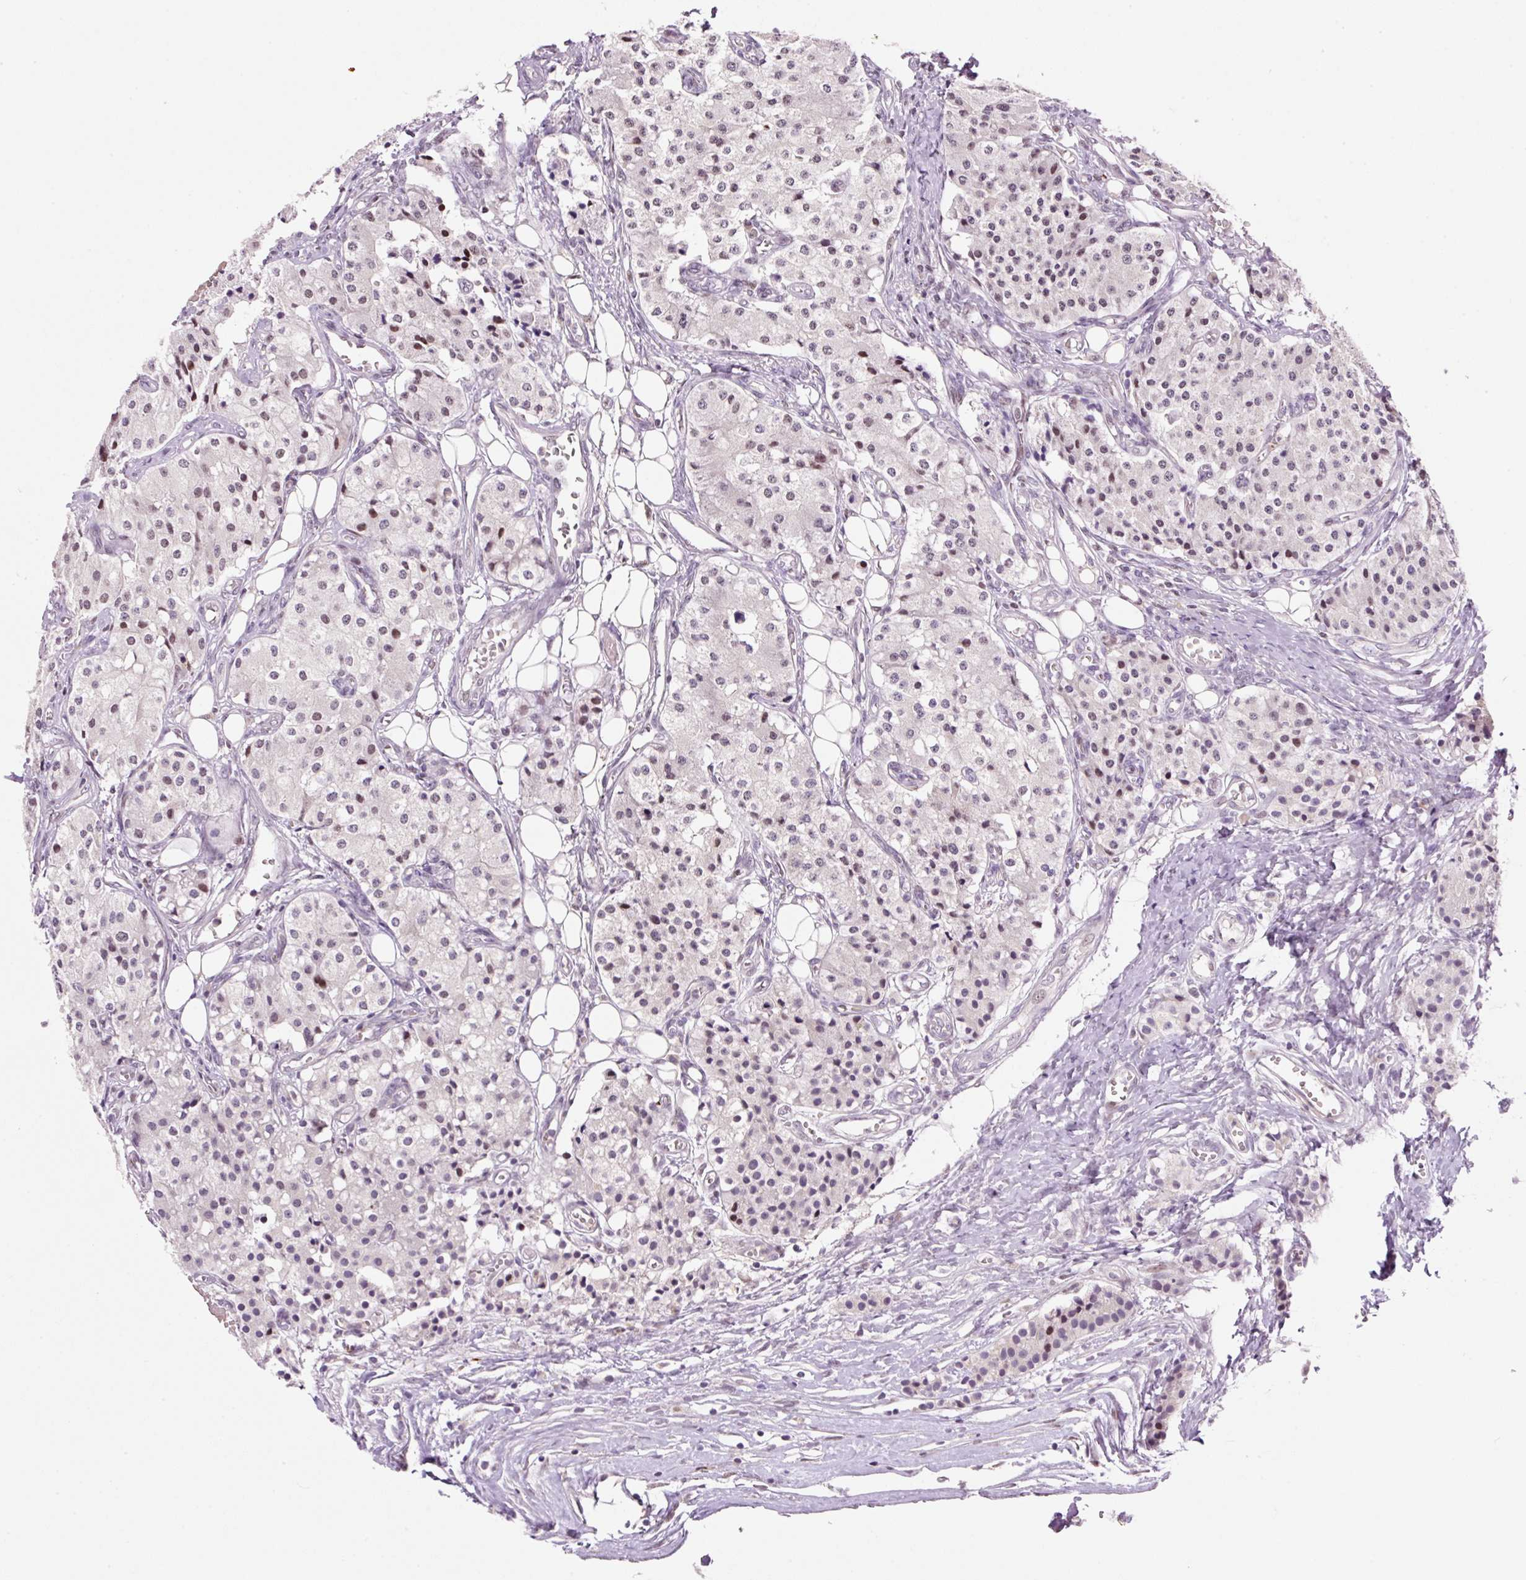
{"staining": {"intensity": "weak", "quantity": "<25%", "location": "nuclear"}, "tissue": "carcinoid", "cell_type": "Tumor cells", "image_type": "cancer", "snomed": [{"axis": "morphology", "description": "Carcinoid, malignant, NOS"}, {"axis": "topography", "description": "Colon"}], "caption": "Carcinoid (malignant) was stained to show a protein in brown. There is no significant positivity in tumor cells.", "gene": "CCNL2", "patient": {"sex": "female", "age": 52}}